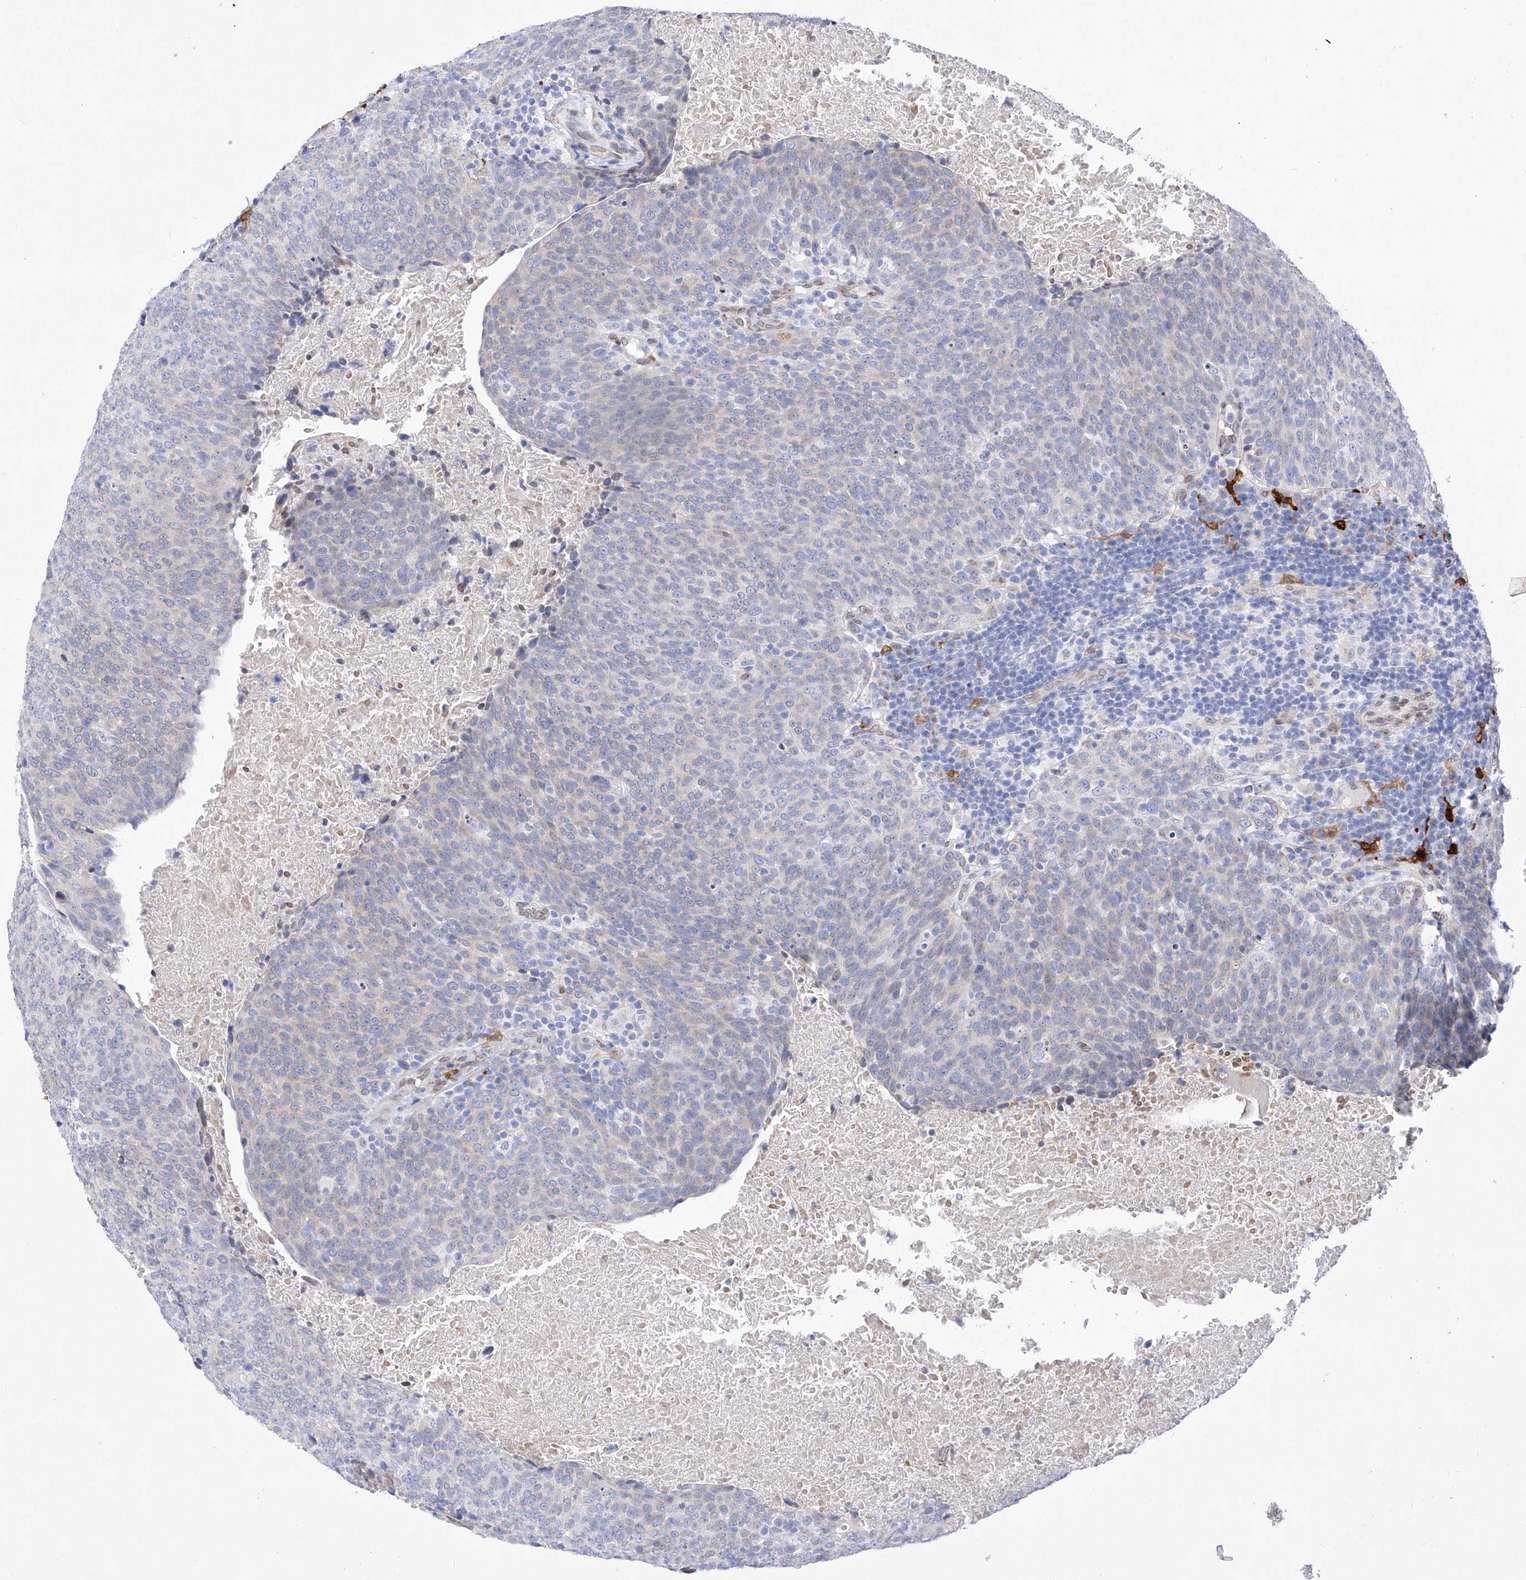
{"staining": {"intensity": "negative", "quantity": "none", "location": "none"}, "tissue": "head and neck cancer", "cell_type": "Tumor cells", "image_type": "cancer", "snomed": [{"axis": "morphology", "description": "Squamous cell carcinoma, NOS"}, {"axis": "morphology", "description": "Squamous cell carcinoma, metastatic, NOS"}, {"axis": "topography", "description": "Lymph node"}, {"axis": "topography", "description": "Head-Neck"}], "caption": "Immunohistochemistry of head and neck squamous cell carcinoma shows no staining in tumor cells.", "gene": "LCLAT1", "patient": {"sex": "male", "age": 62}}